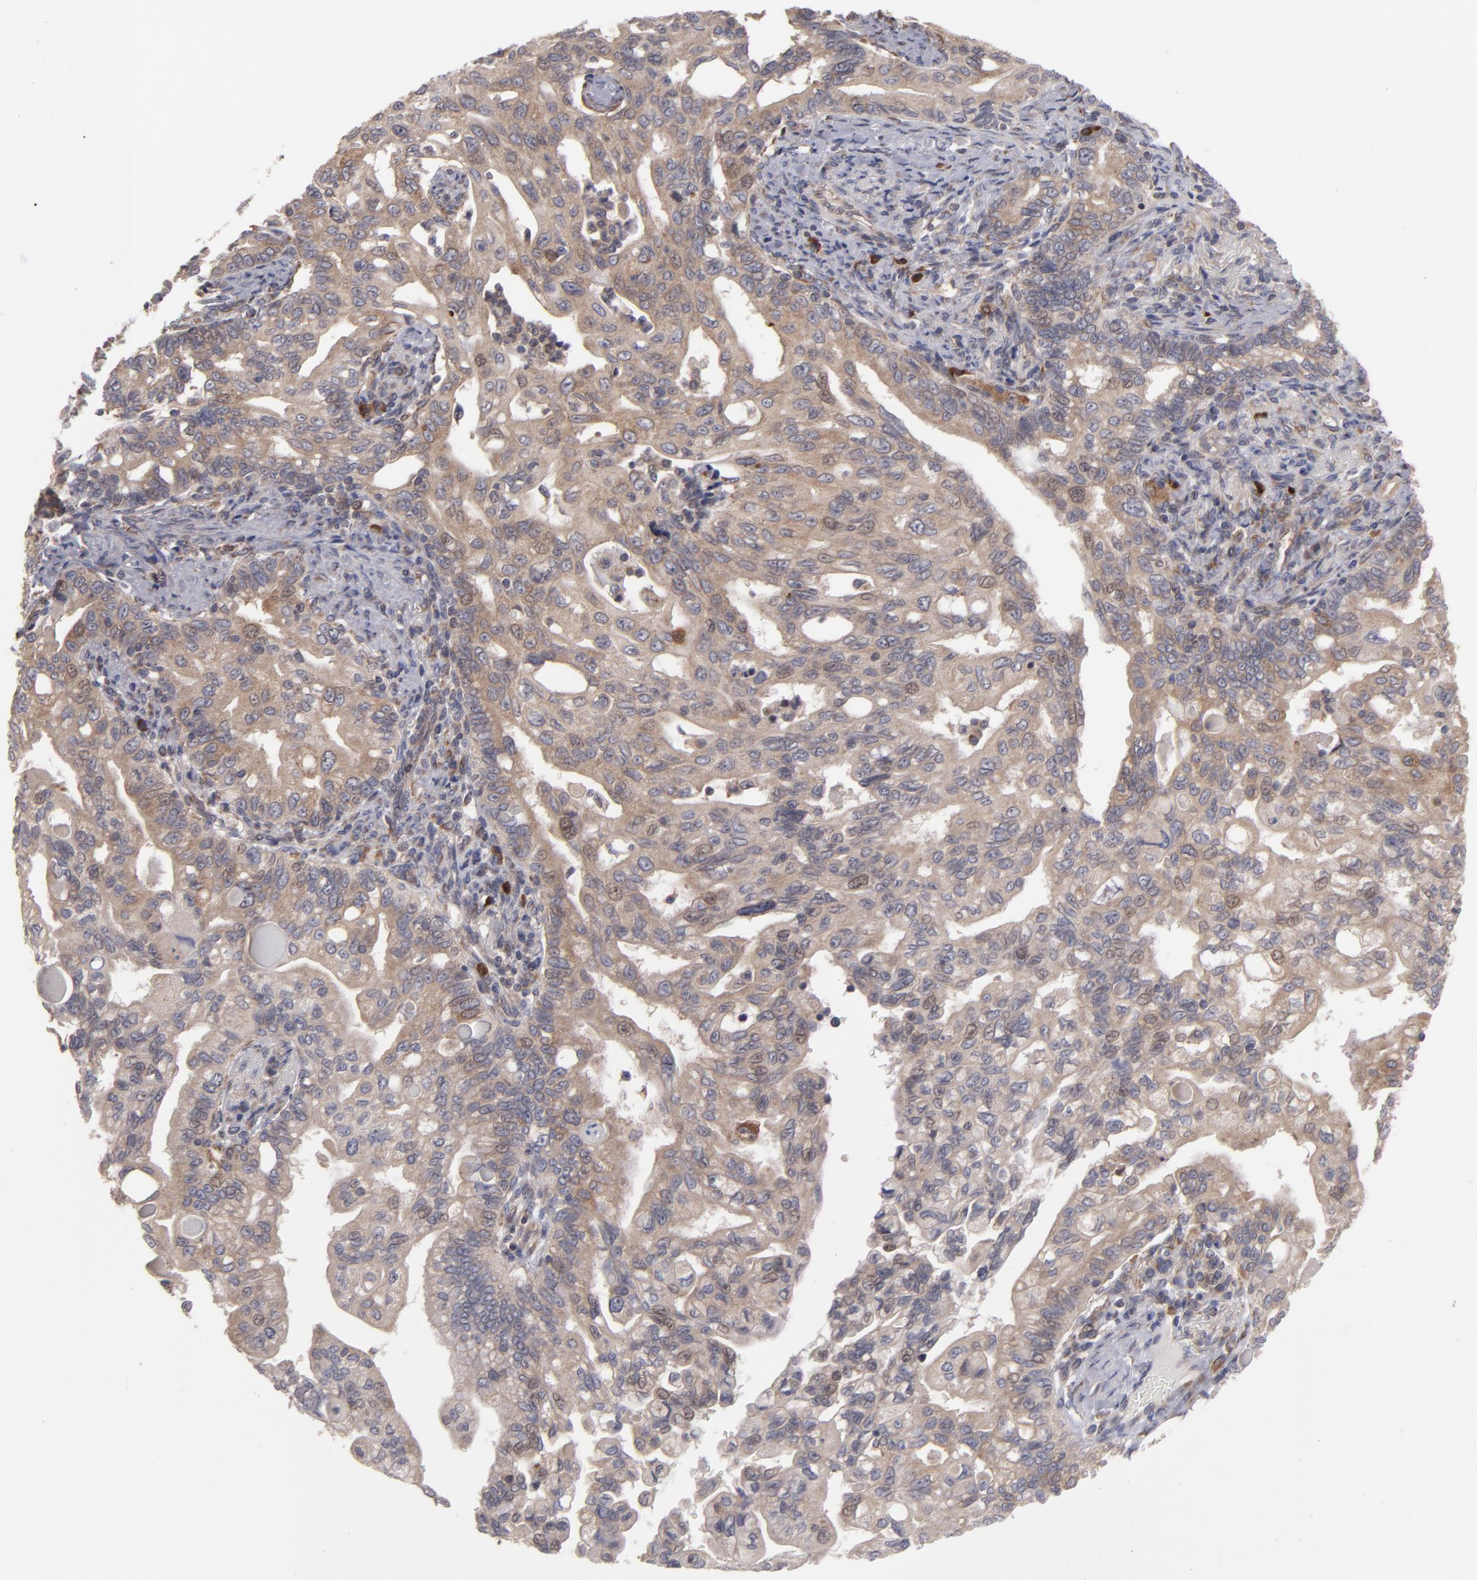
{"staining": {"intensity": "weak", "quantity": ">75%", "location": "cytoplasmic/membranous"}, "tissue": "pancreatic cancer", "cell_type": "Tumor cells", "image_type": "cancer", "snomed": [{"axis": "morphology", "description": "Normal tissue, NOS"}, {"axis": "topography", "description": "Pancreas"}], "caption": "About >75% of tumor cells in pancreatic cancer display weak cytoplasmic/membranous protein positivity as visualized by brown immunohistochemical staining.", "gene": "SND1", "patient": {"sex": "male", "age": 42}}